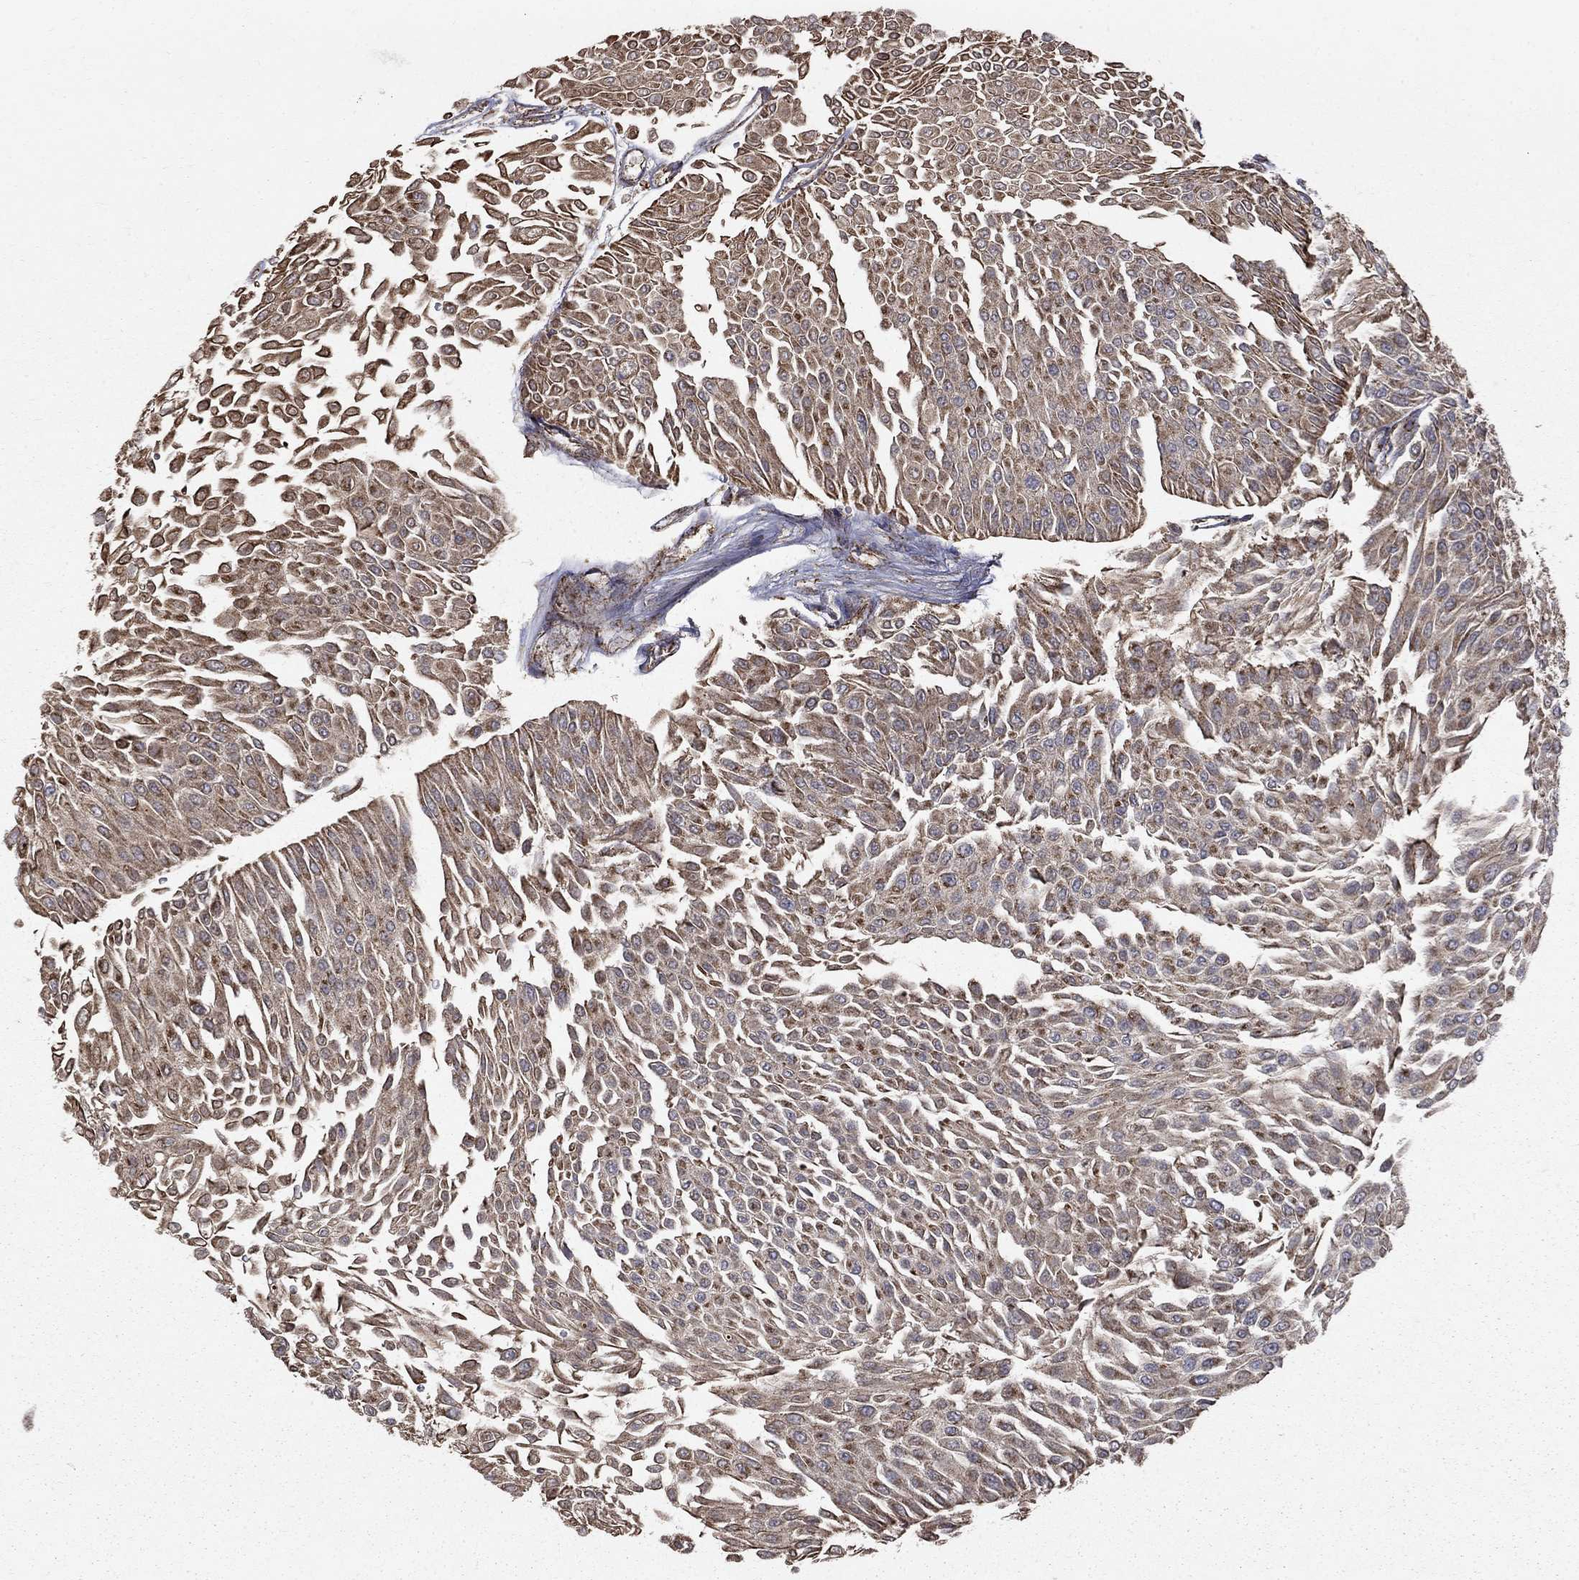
{"staining": {"intensity": "moderate", "quantity": "25%-75%", "location": "cytoplasmic/membranous"}, "tissue": "urothelial cancer", "cell_type": "Tumor cells", "image_type": "cancer", "snomed": [{"axis": "morphology", "description": "Urothelial carcinoma, Low grade"}, {"axis": "topography", "description": "Urinary bladder"}], "caption": "This image reveals IHC staining of urothelial cancer, with medium moderate cytoplasmic/membranous staining in about 25%-75% of tumor cells.", "gene": "NDUFS8", "patient": {"sex": "male", "age": 67}}